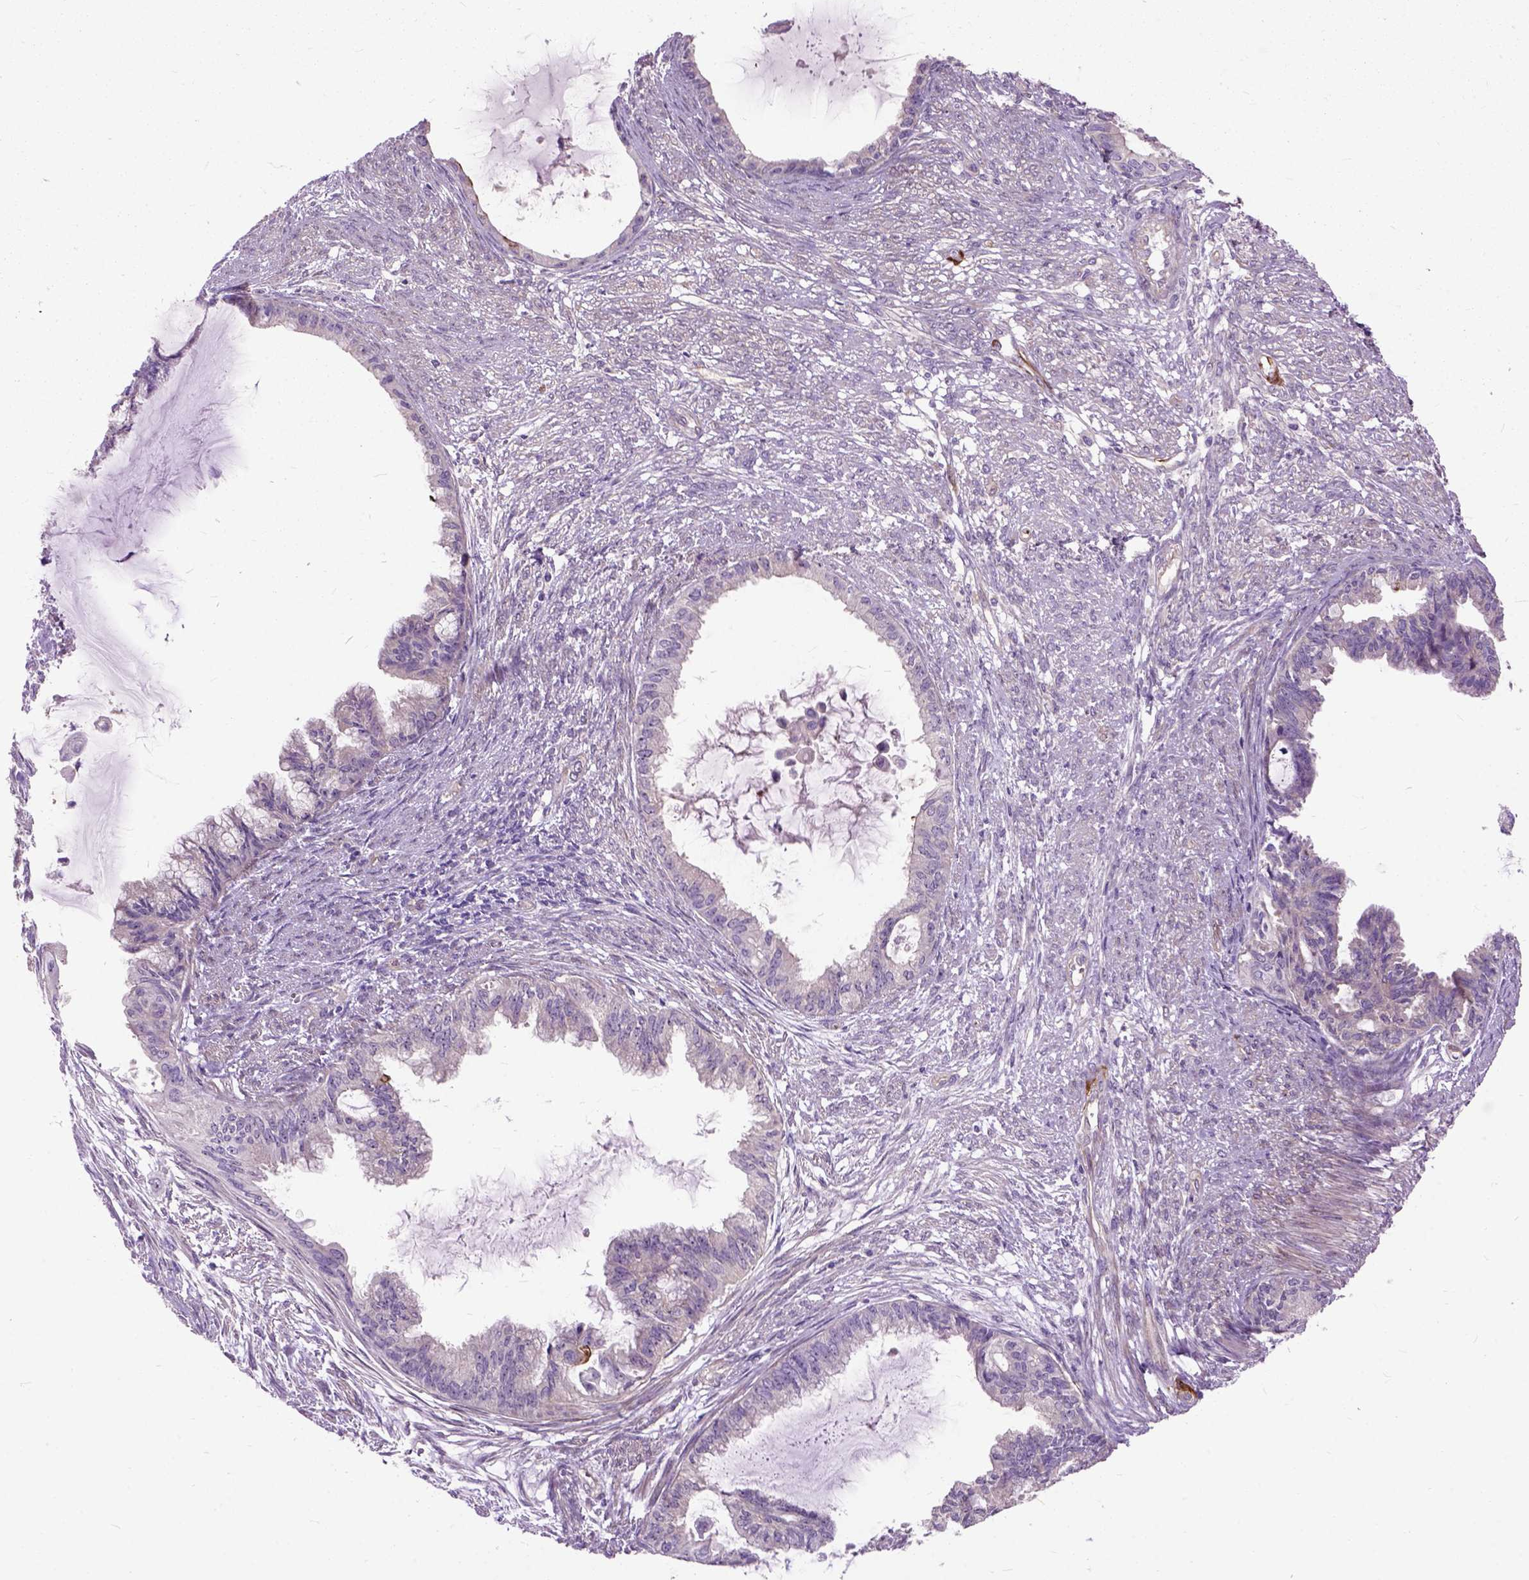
{"staining": {"intensity": "negative", "quantity": "none", "location": "none"}, "tissue": "endometrial cancer", "cell_type": "Tumor cells", "image_type": "cancer", "snomed": [{"axis": "morphology", "description": "Adenocarcinoma, NOS"}, {"axis": "topography", "description": "Endometrium"}], "caption": "There is no significant positivity in tumor cells of endometrial cancer.", "gene": "MAPT", "patient": {"sex": "female", "age": 86}}